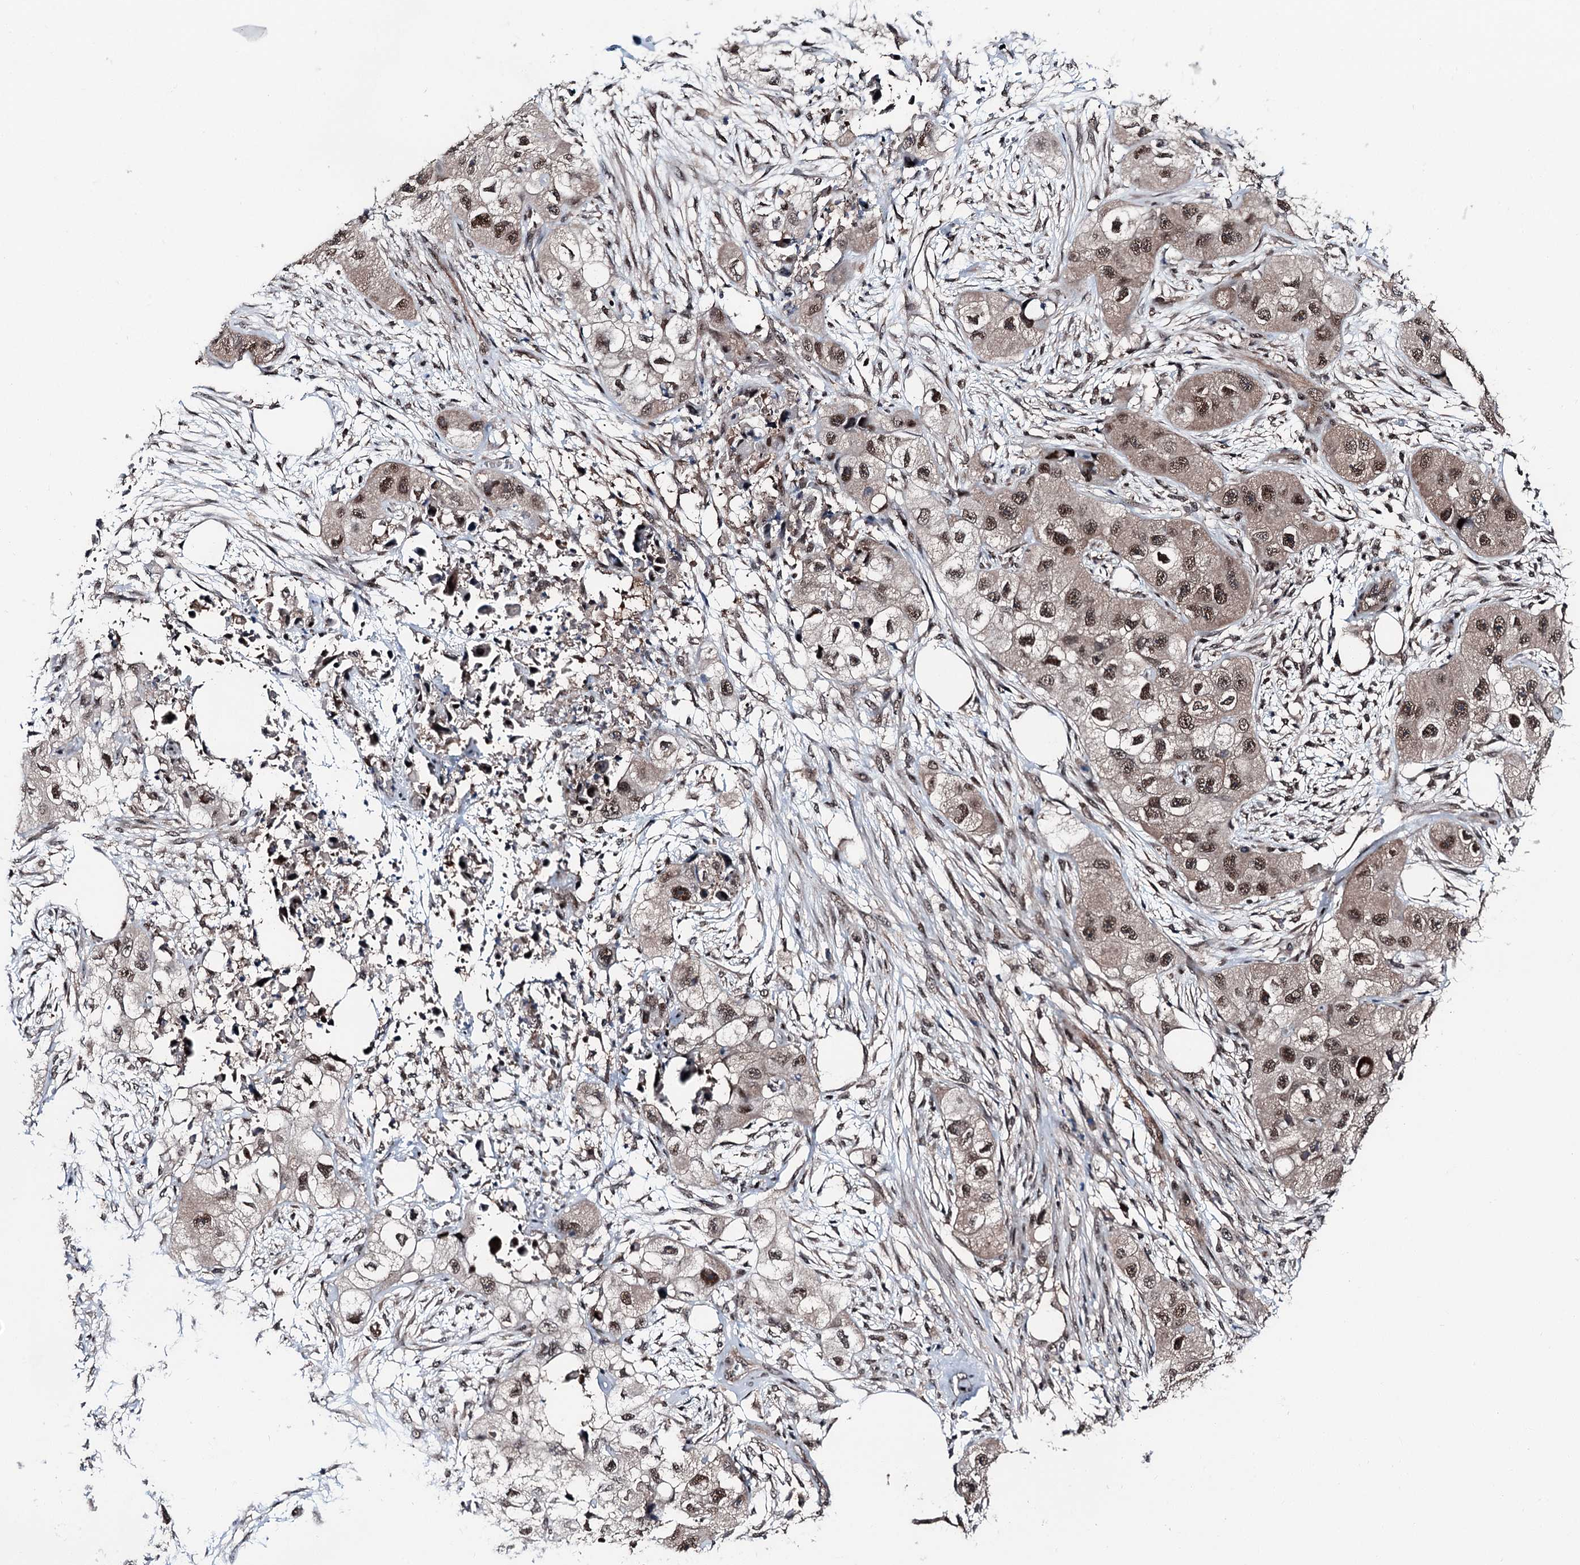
{"staining": {"intensity": "moderate", "quantity": ">75%", "location": "nuclear"}, "tissue": "skin cancer", "cell_type": "Tumor cells", "image_type": "cancer", "snomed": [{"axis": "morphology", "description": "Squamous cell carcinoma, NOS"}, {"axis": "topography", "description": "Skin"}, {"axis": "topography", "description": "Subcutis"}], "caption": "Skin cancer (squamous cell carcinoma) stained with a brown dye shows moderate nuclear positive expression in about >75% of tumor cells.", "gene": "PSMD13", "patient": {"sex": "male", "age": 73}}